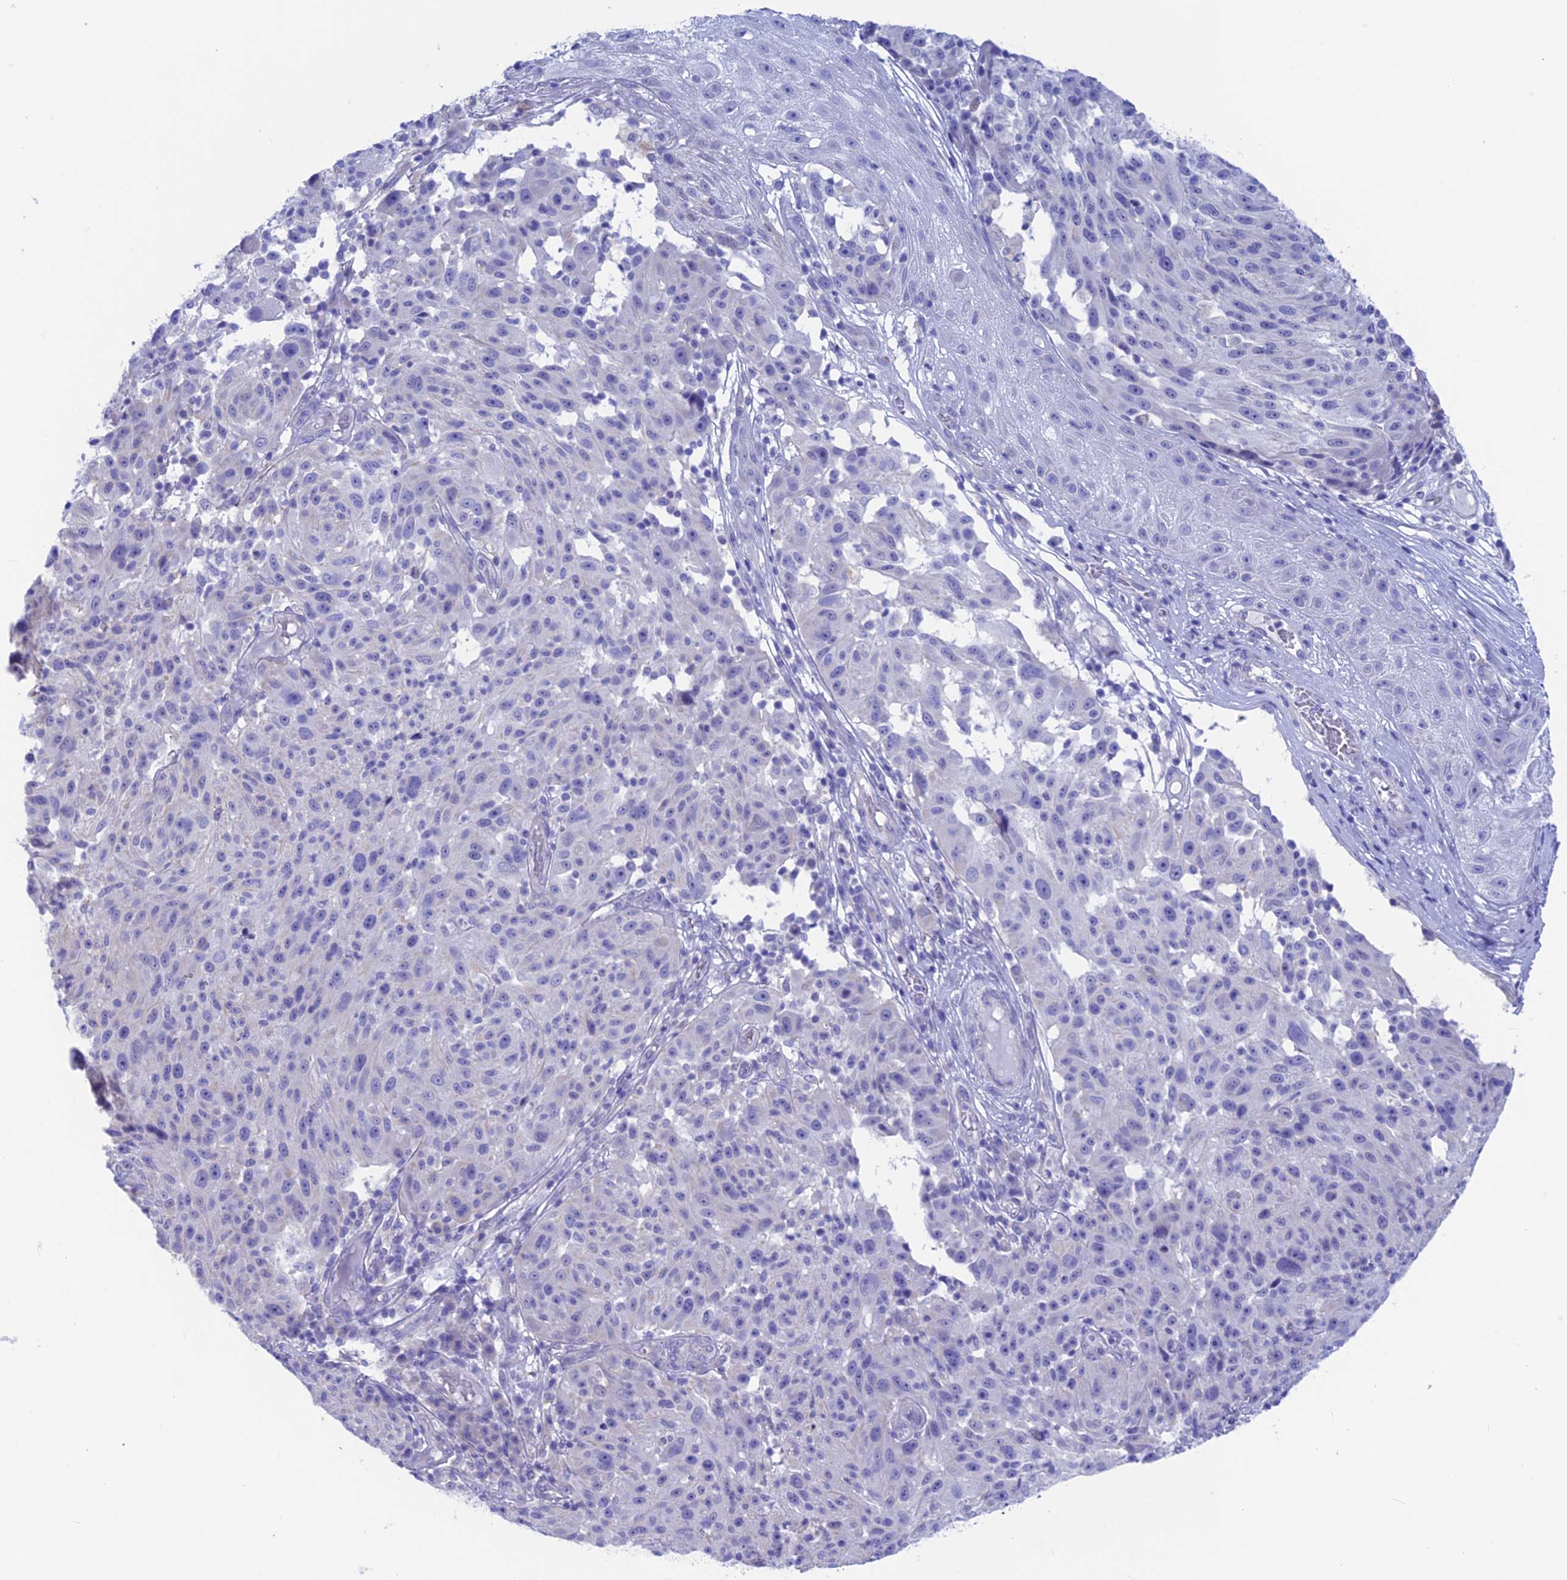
{"staining": {"intensity": "negative", "quantity": "none", "location": "none"}, "tissue": "melanoma", "cell_type": "Tumor cells", "image_type": "cancer", "snomed": [{"axis": "morphology", "description": "Malignant melanoma, NOS"}, {"axis": "topography", "description": "Skin"}], "caption": "A micrograph of melanoma stained for a protein demonstrates no brown staining in tumor cells.", "gene": "GNGT2", "patient": {"sex": "male", "age": 53}}